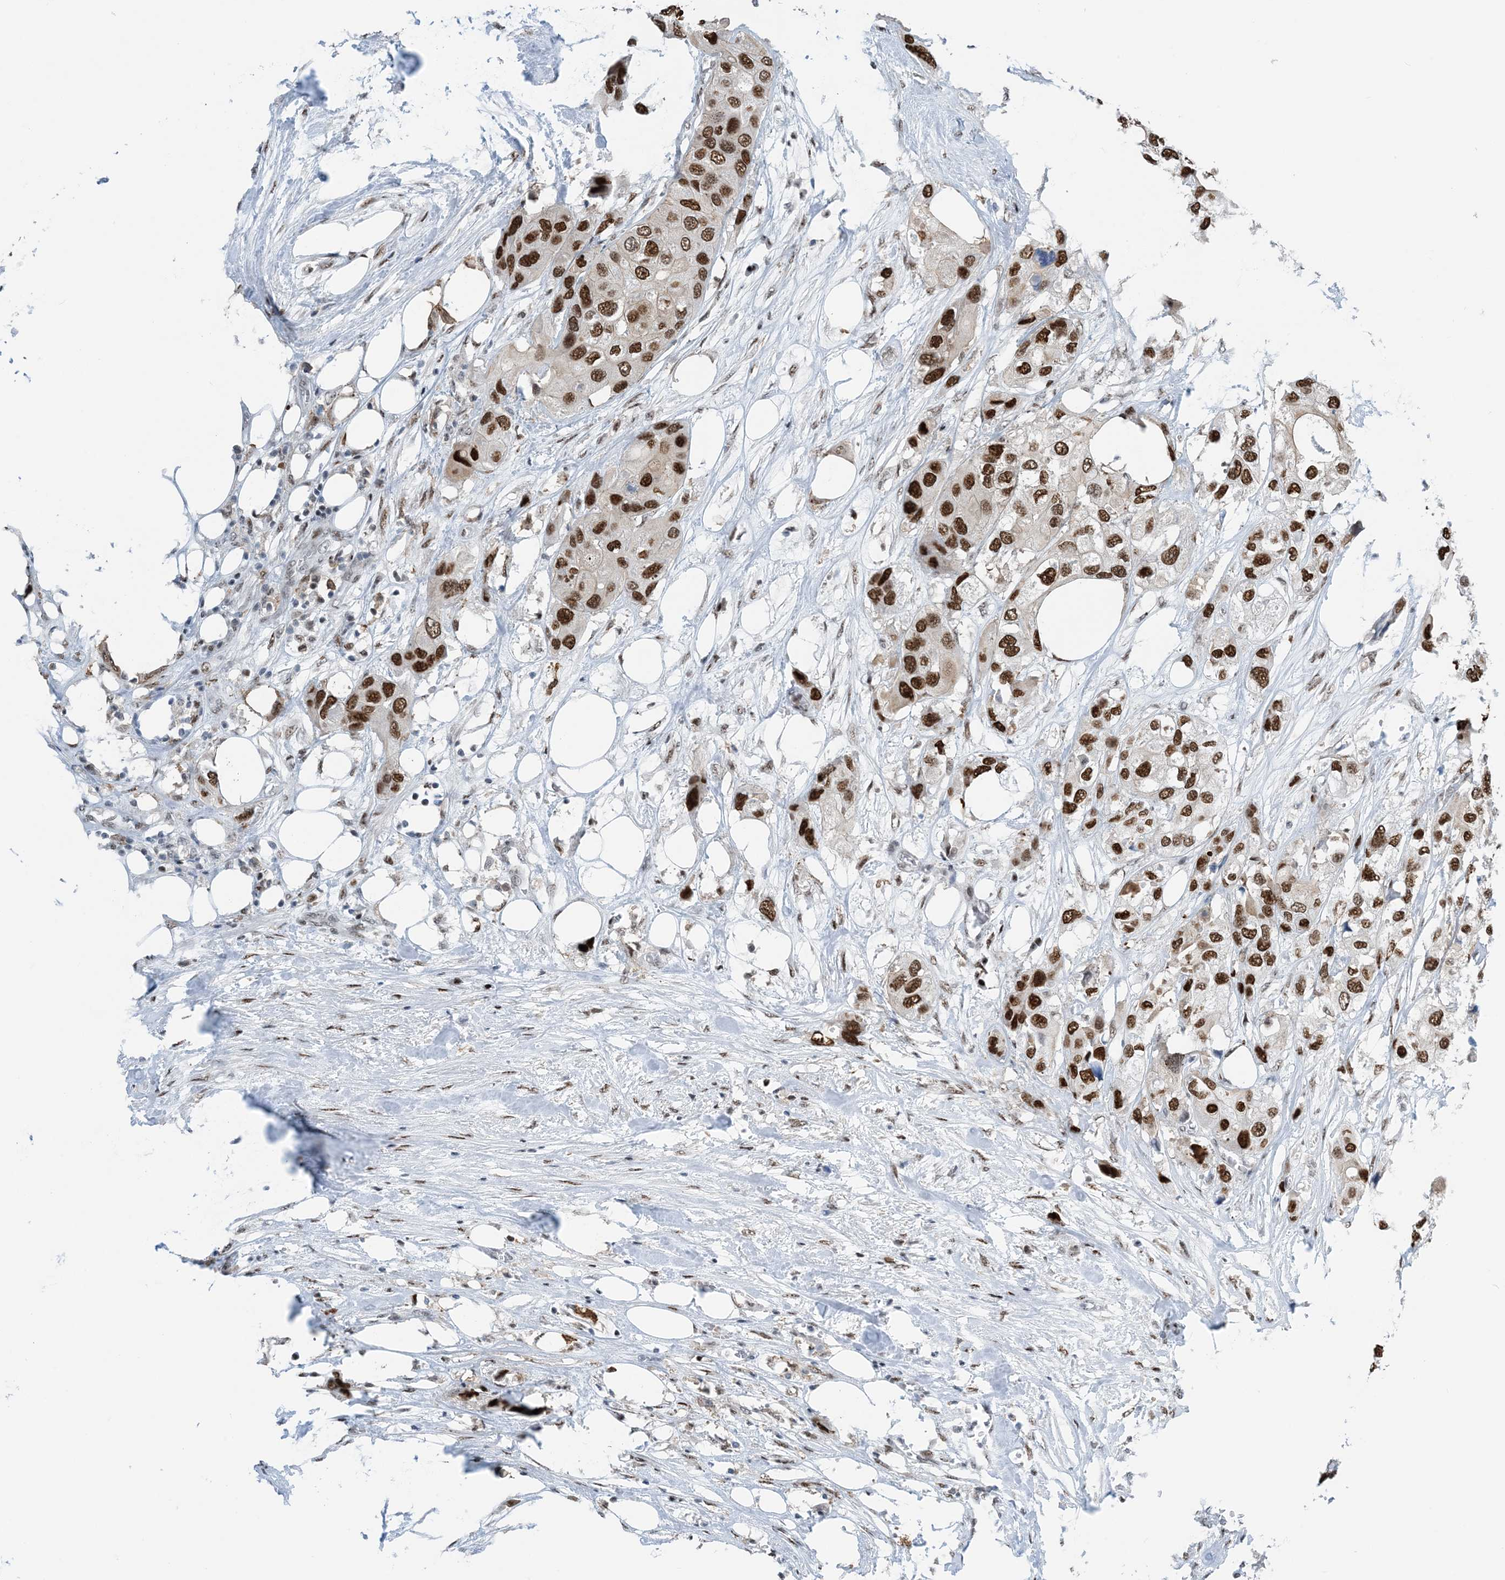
{"staining": {"intensity": "strong", "quantity": ">75%", "location": "nuclear"}, "tissue": "urothelial cancer", "cell_type": "Tumor cells", "image_type": "cancer", "snomed": [{"axis": "morphology", "description": "Urothelial carcinoma, High grade"}, {"axis": "topography", "description": "Urinary bladder"}], "caption": "There is high levels of strong nuclear expression in tumor cells of urothelial cancer, as demonstrated by immunohistochemical staining (brown color).", "gene": "HEMK1", "patient": {"sex": "male", "age": 64}}